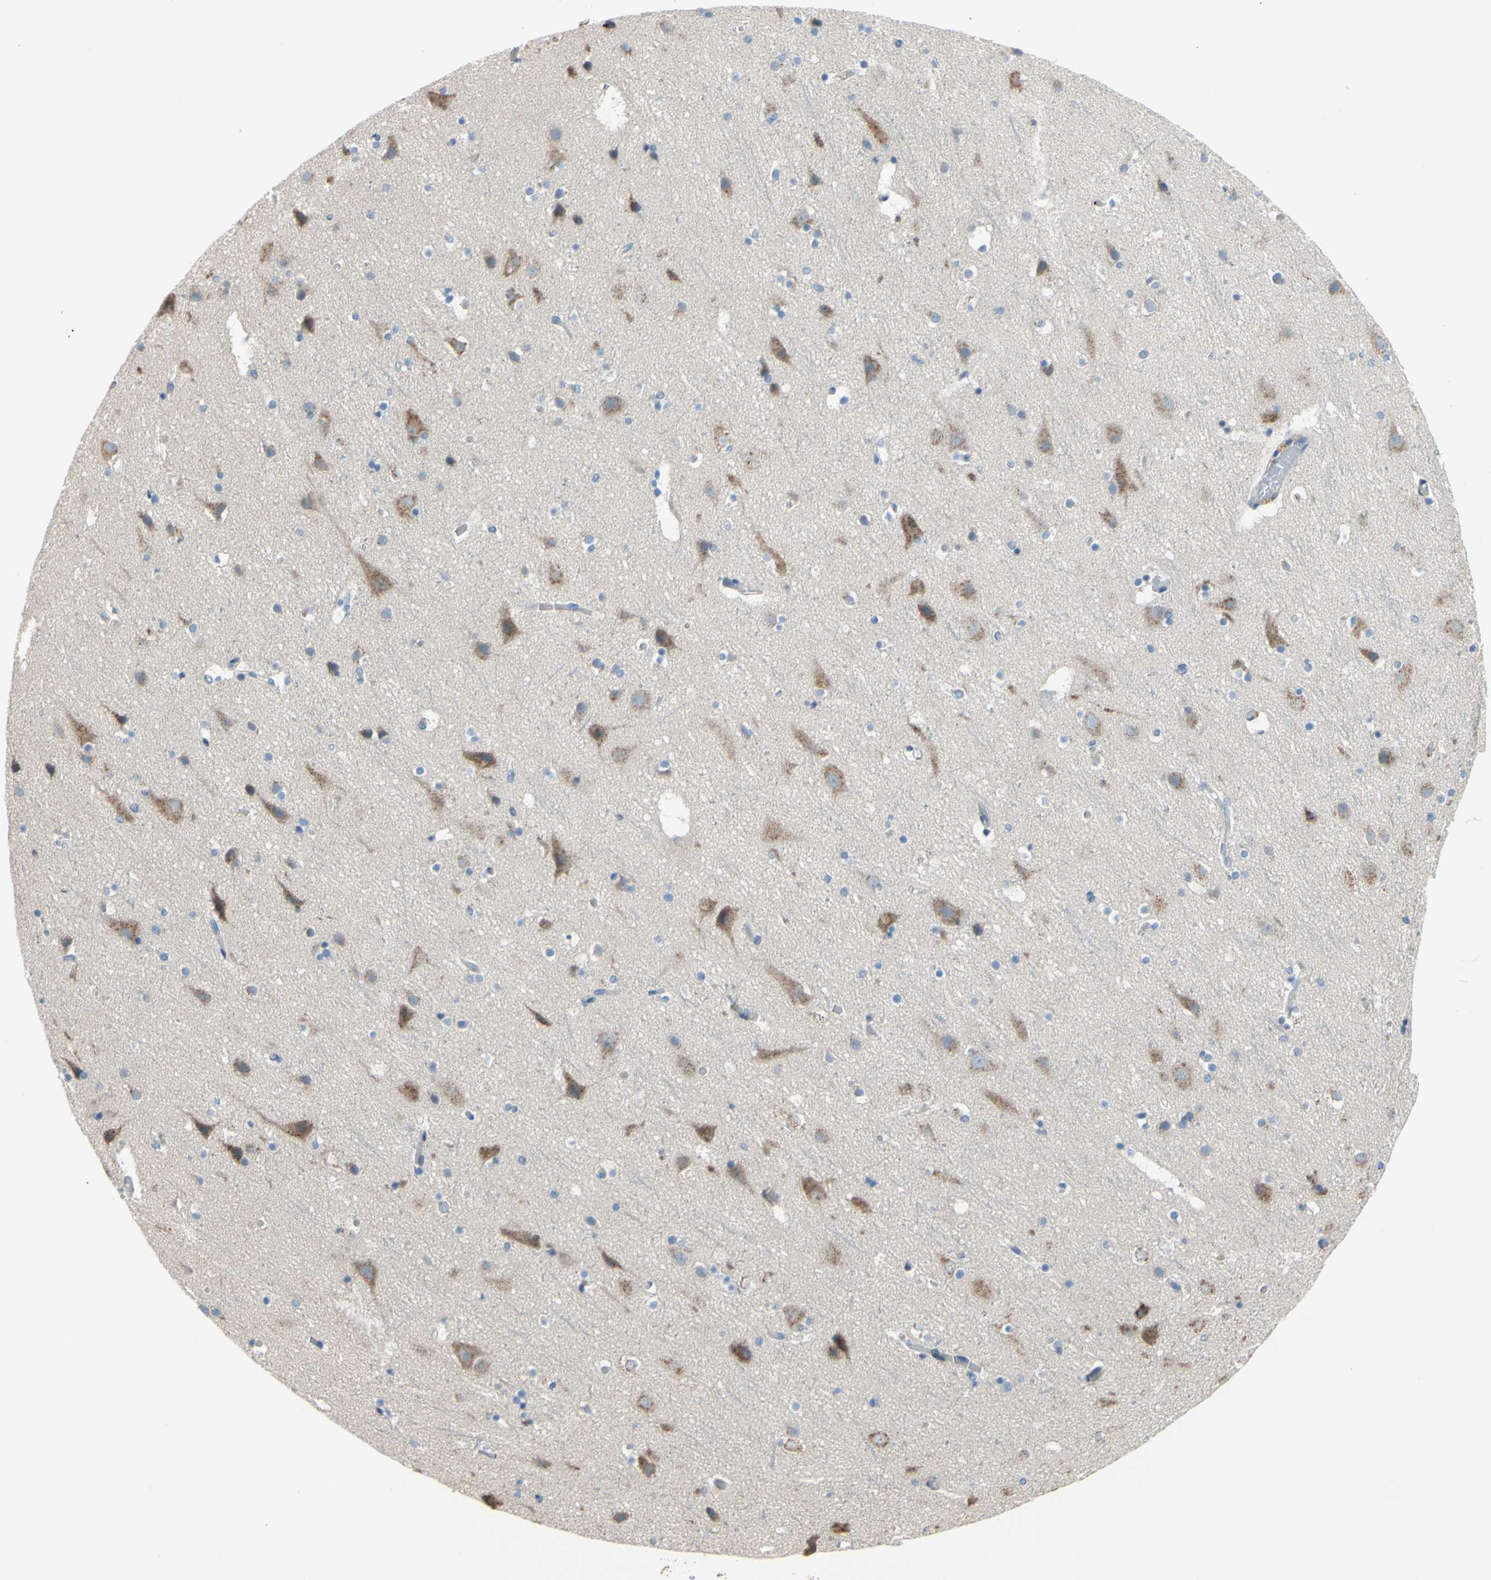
{"staining": {"intensity": "weak", "quantity": "25%-75%", "location": "cytoplasmic/membranous"}, "tissue": "cerebral cortex", "cell_type": "Endothelial cells", "image_type": "normal", "snomed": [{"axis": "morphology", "description": "Normal tissue, NOS"}, {"axis": "topography", "description": "Cerebral cortex"}], "caption": "The image reveals immunohistochemical staining of benign cerebral cortex. There is weak cytoplasmic/membranous positivity is present in approximately 25%-75% of endothelial cells.", "gene": "TMEM59L", "patient": {"sex": "male", "age": 45}}